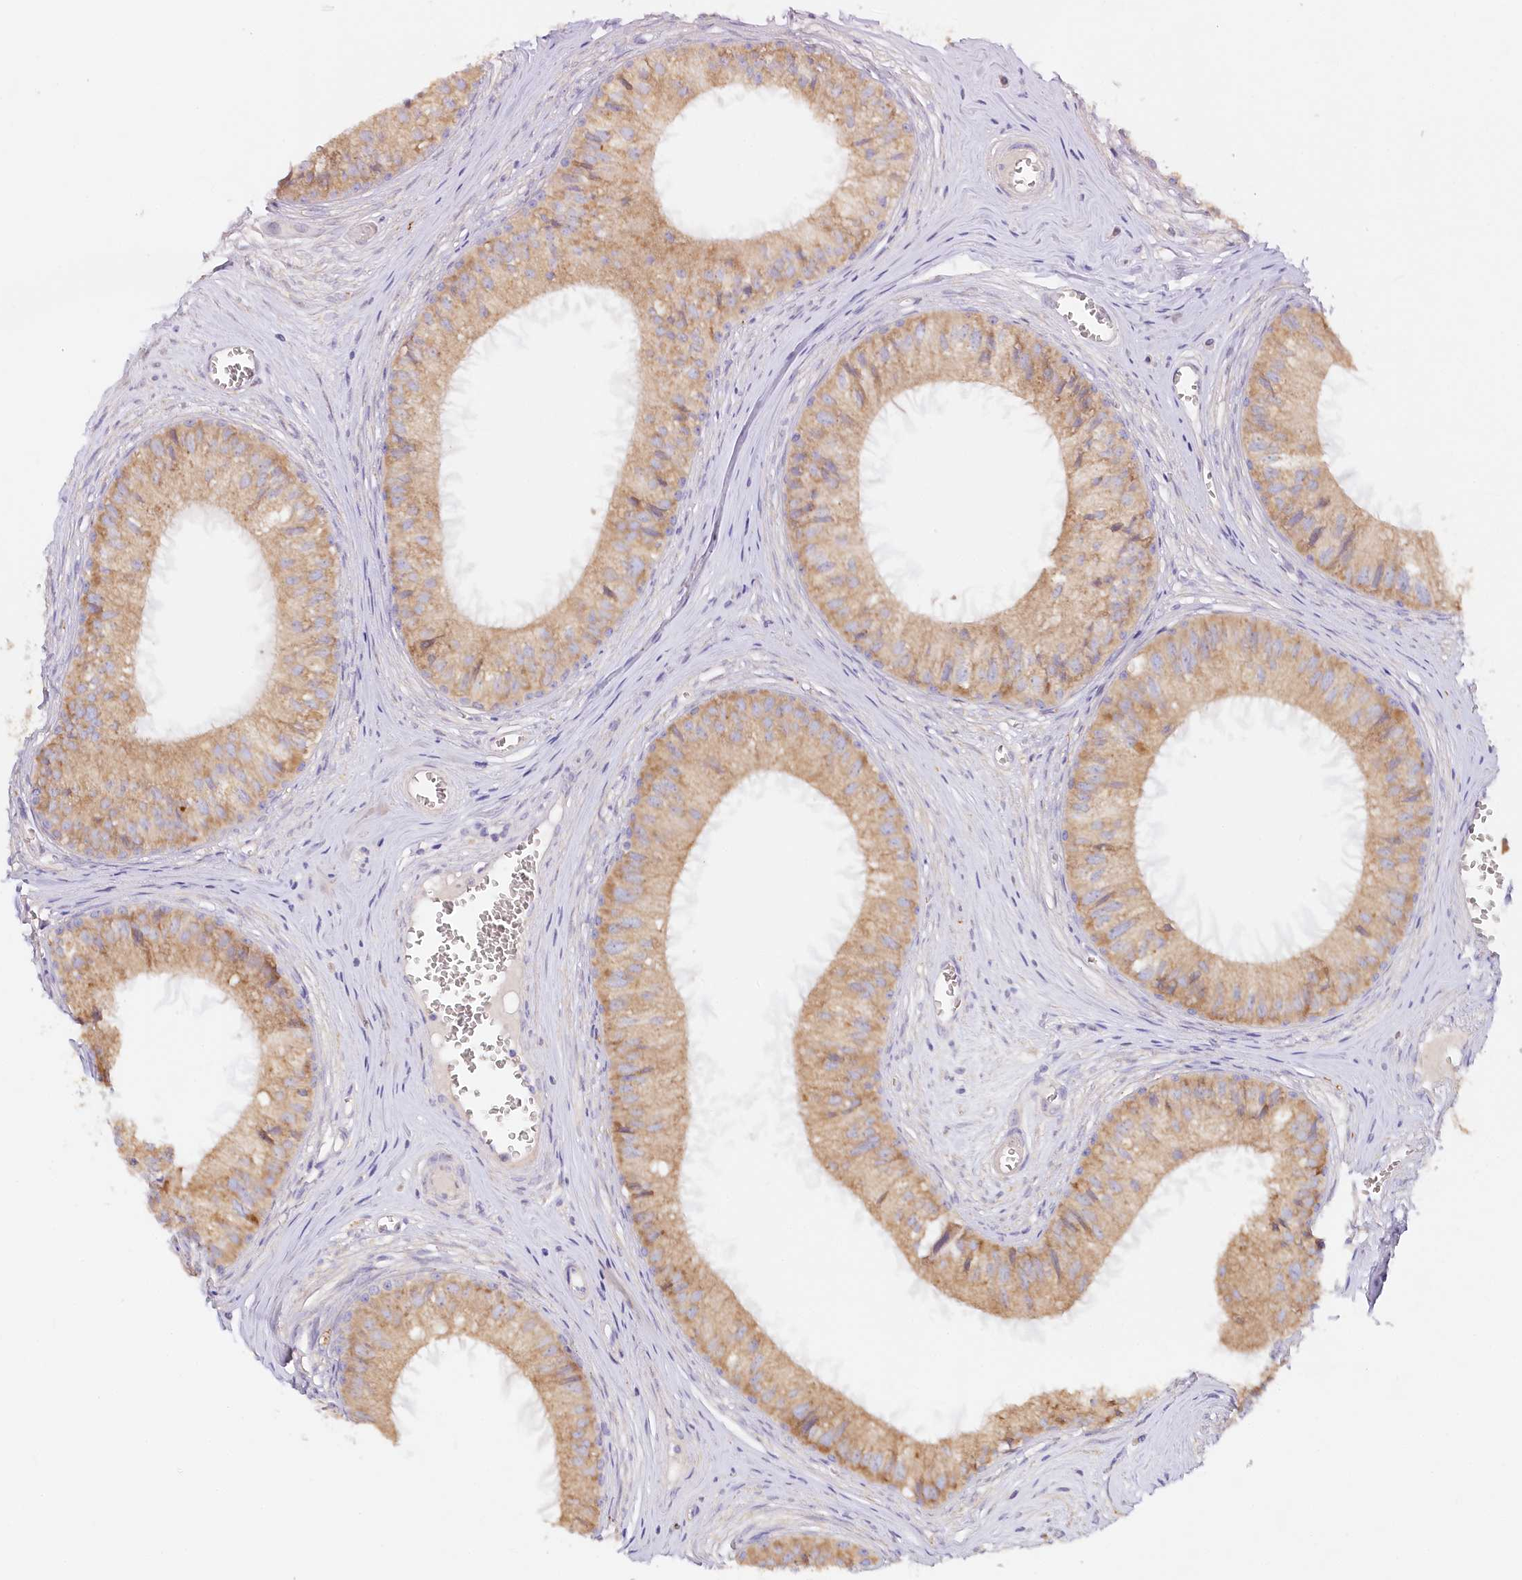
{"staining": {"intensity": "moderate", "quantity": ">75%", "location": "cytoplasmic/membranous"}, "tissue": "epididymis", "cell_type": "Glandular cells", "image_type": "normal", "snomed": [{"axis": "morphology", "description": "Normal tissue, NOS"}, {"axis": "topography", "description": "Epididymis"}], "caption": "Immunohistochemistry (IHC) (DAB (3,3'-diaminobenzidine)) staining of unremarkable epididymis reveals moderate cytoplasmic/membranous protein staining in about >75% of glandular cells. (DAB IHC with brightfield microscopy, high magnification).", "gene": "PAIP2", "patient": {"sex": "male", "age": 36}}